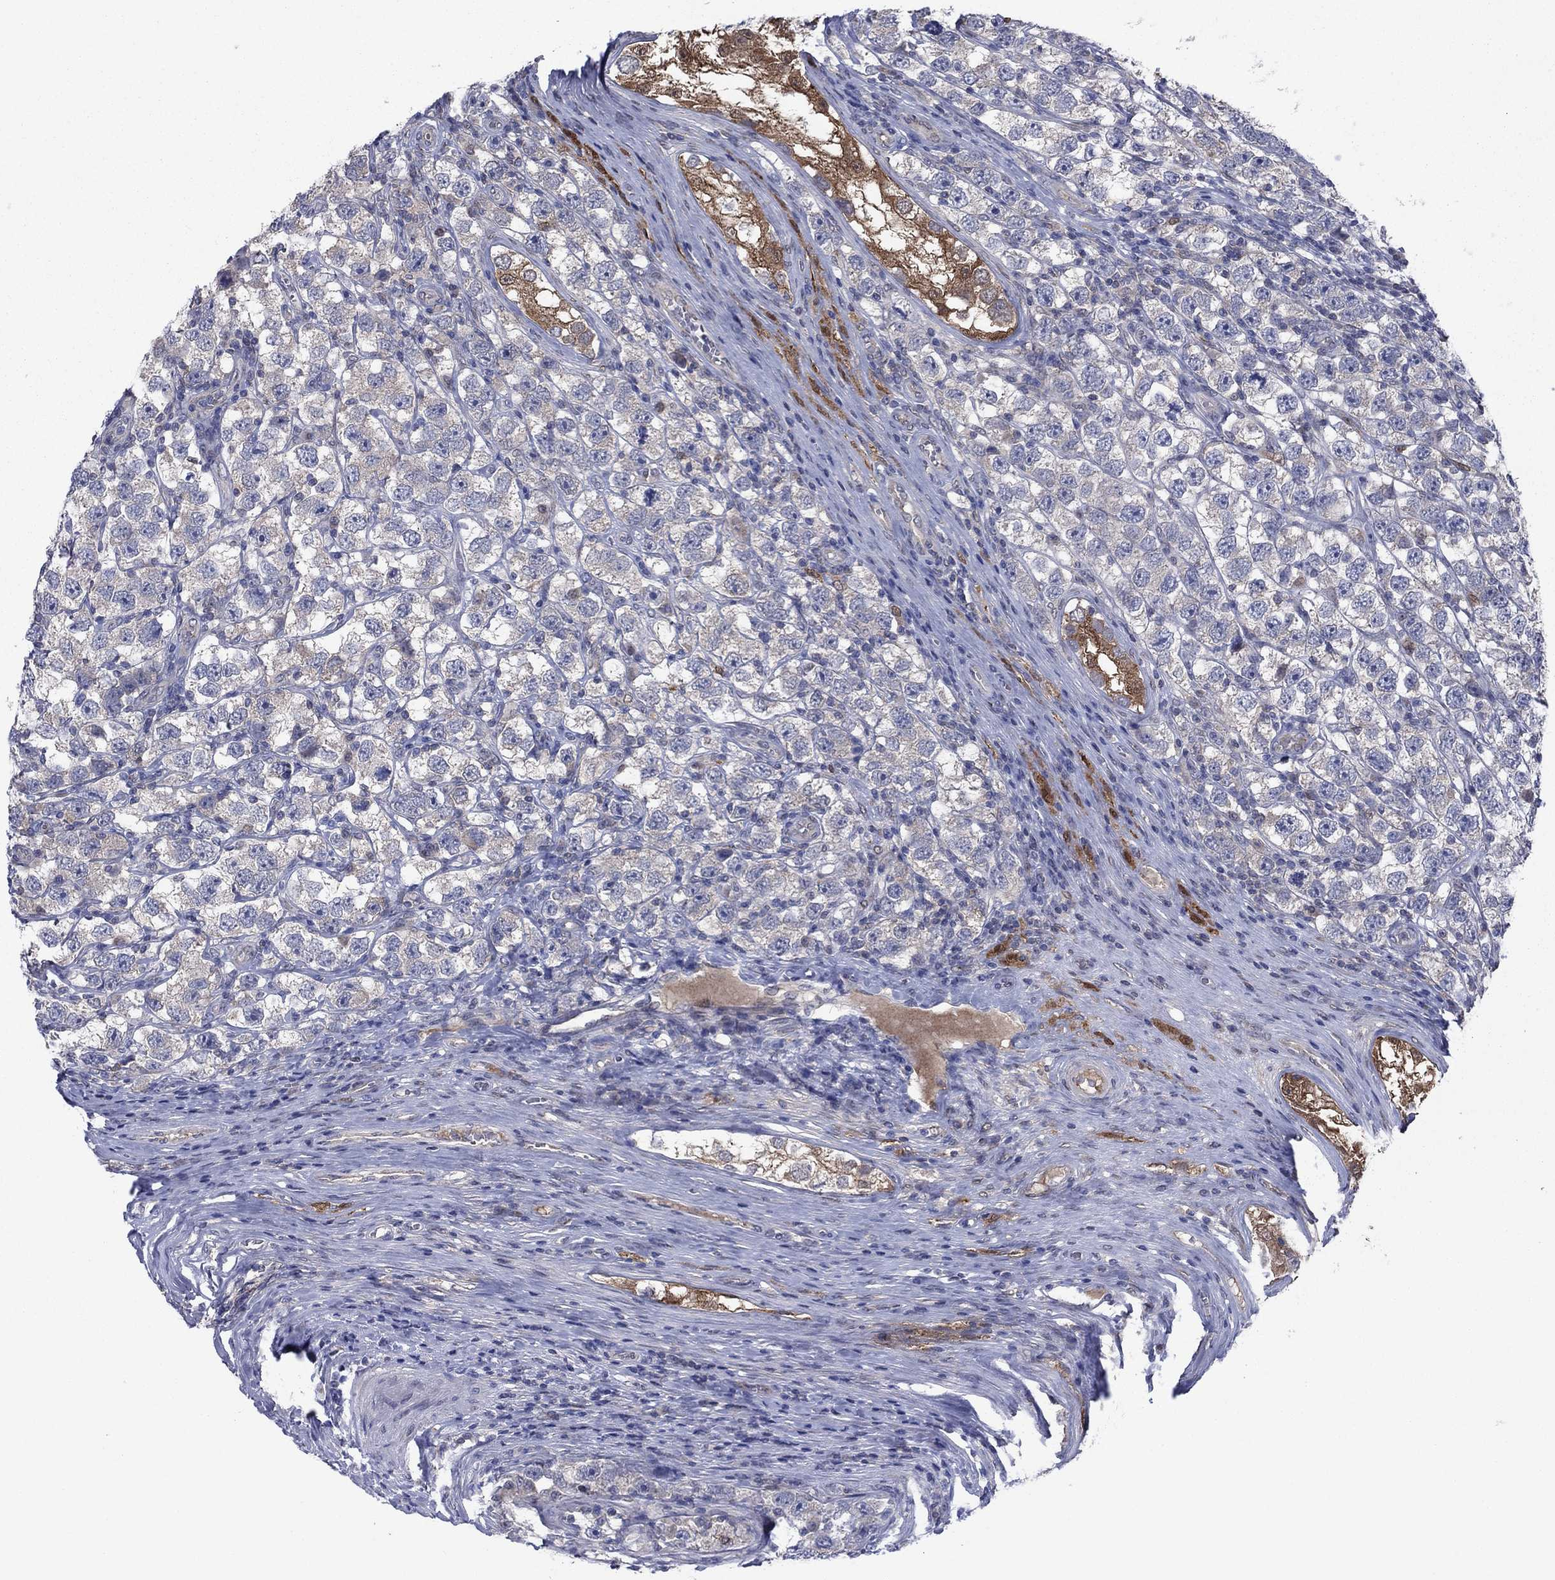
{"staining": {"intensity": "negative", "quantity": "none", "location": "none"}, "tissue": "testis cancer", "cell_type": "Tumor cells", "image_type": "cancer", "snomed": [{"axis": "morphology", "description": "Seminoma, NOS"}, {"axis": "topography", "description": "Testis"}], "caption": "Protein analysis of testis cancer (seminoma) demonstrates no significant expression in tumor cells.", "gene": "GRHPR", "patient": {"sex": "male", "age": 26}}